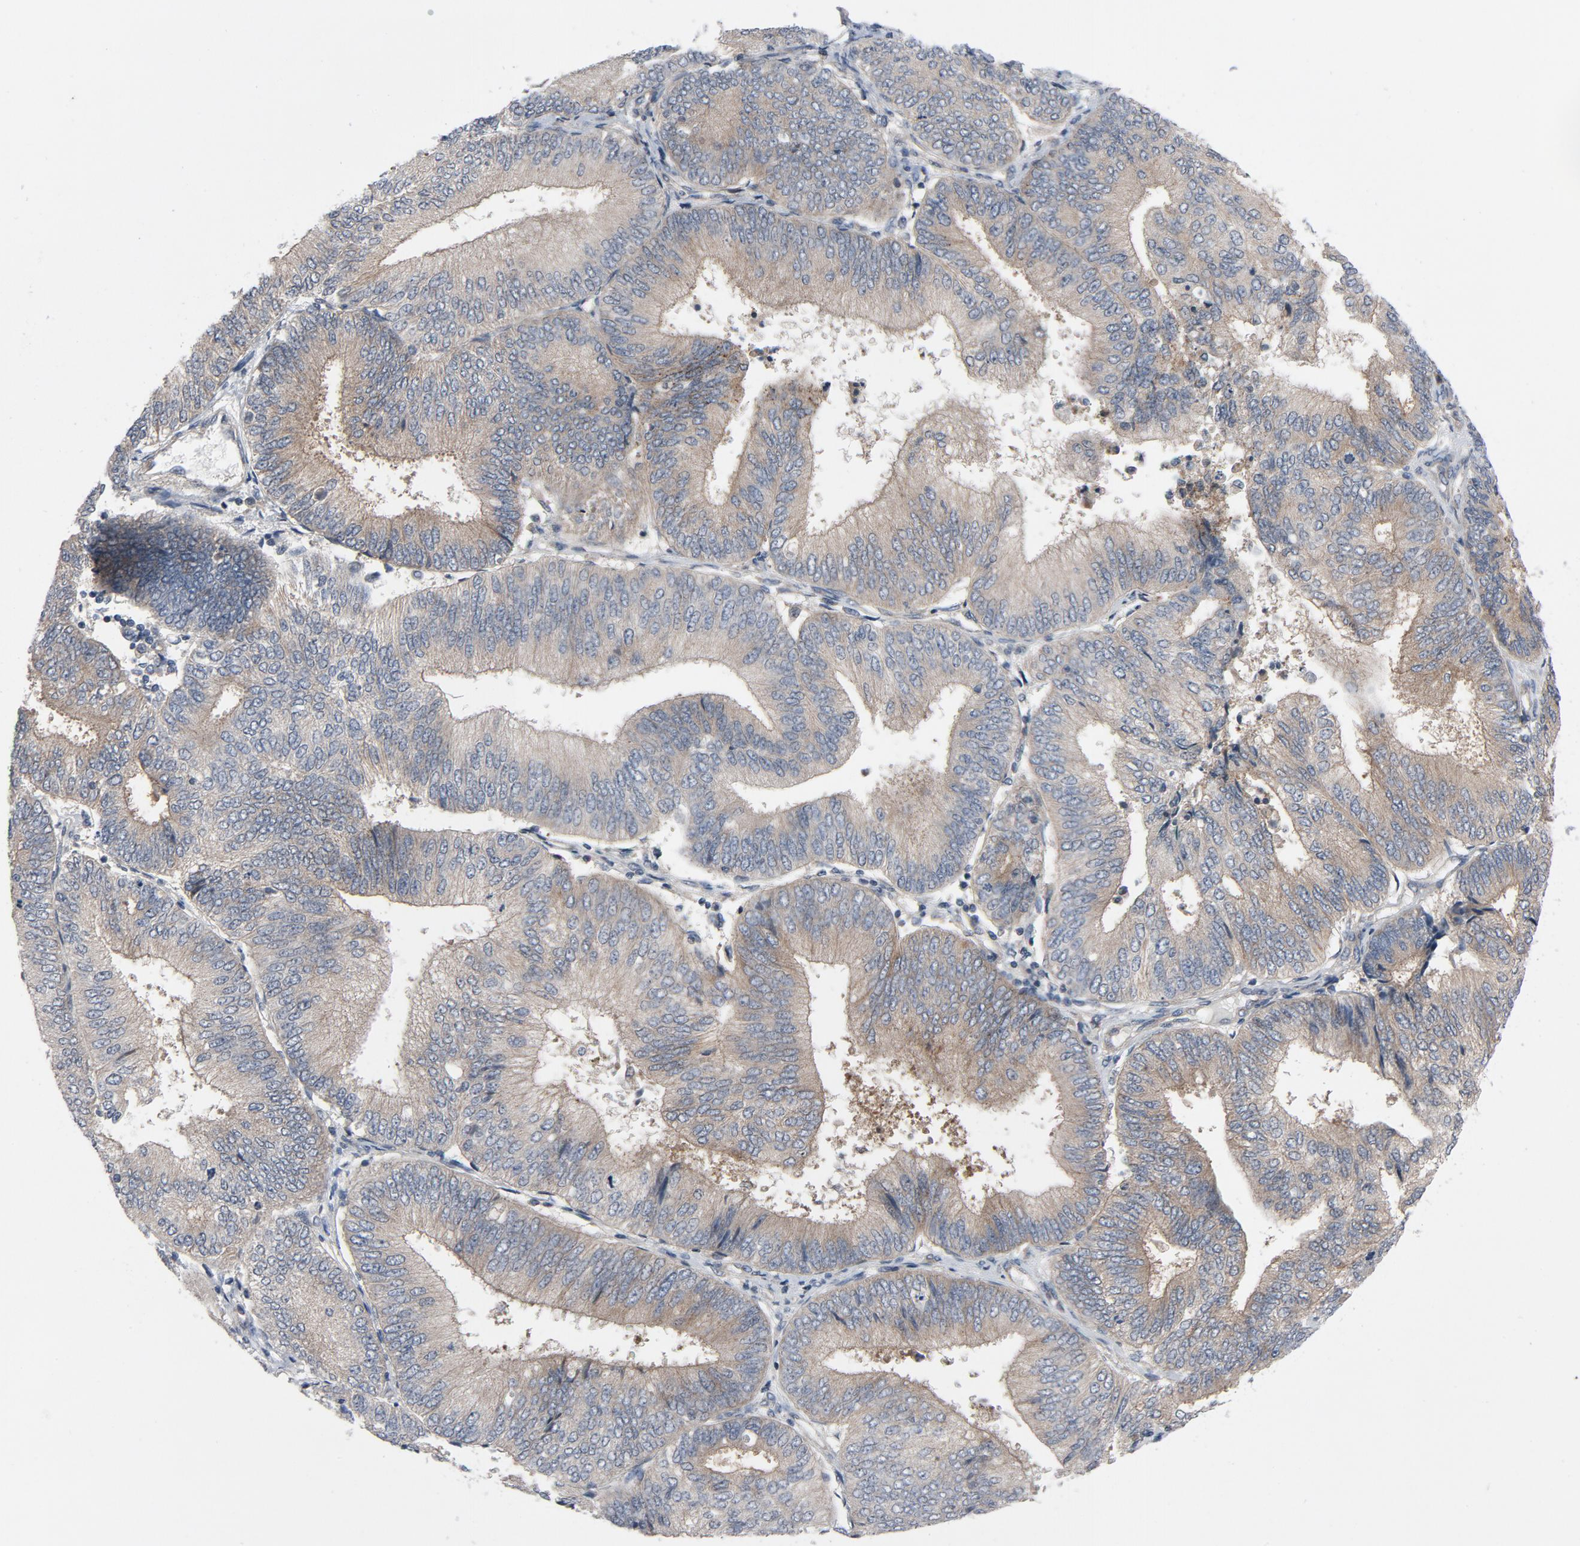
{"staining": {"intensity": "weak", "quantity": ">75%", "location": "cytoplasmic/membranous"}, "tissue": "endometrial cancer", "cell_type": "Tumor cells", "image_type": "cancer", "snomed": [{"axis": "morphology", "description": "Adenocarcinoma, NOS"}, {"axis": "topography", "description": "Endometrium"}], "caption": "Human adenocarcinoma (endometrial) stained with a protein marker demonstrates weak staining in tumor cells.", "gene": "TSG101", "patient": {"sex": "female", "age": 55}}